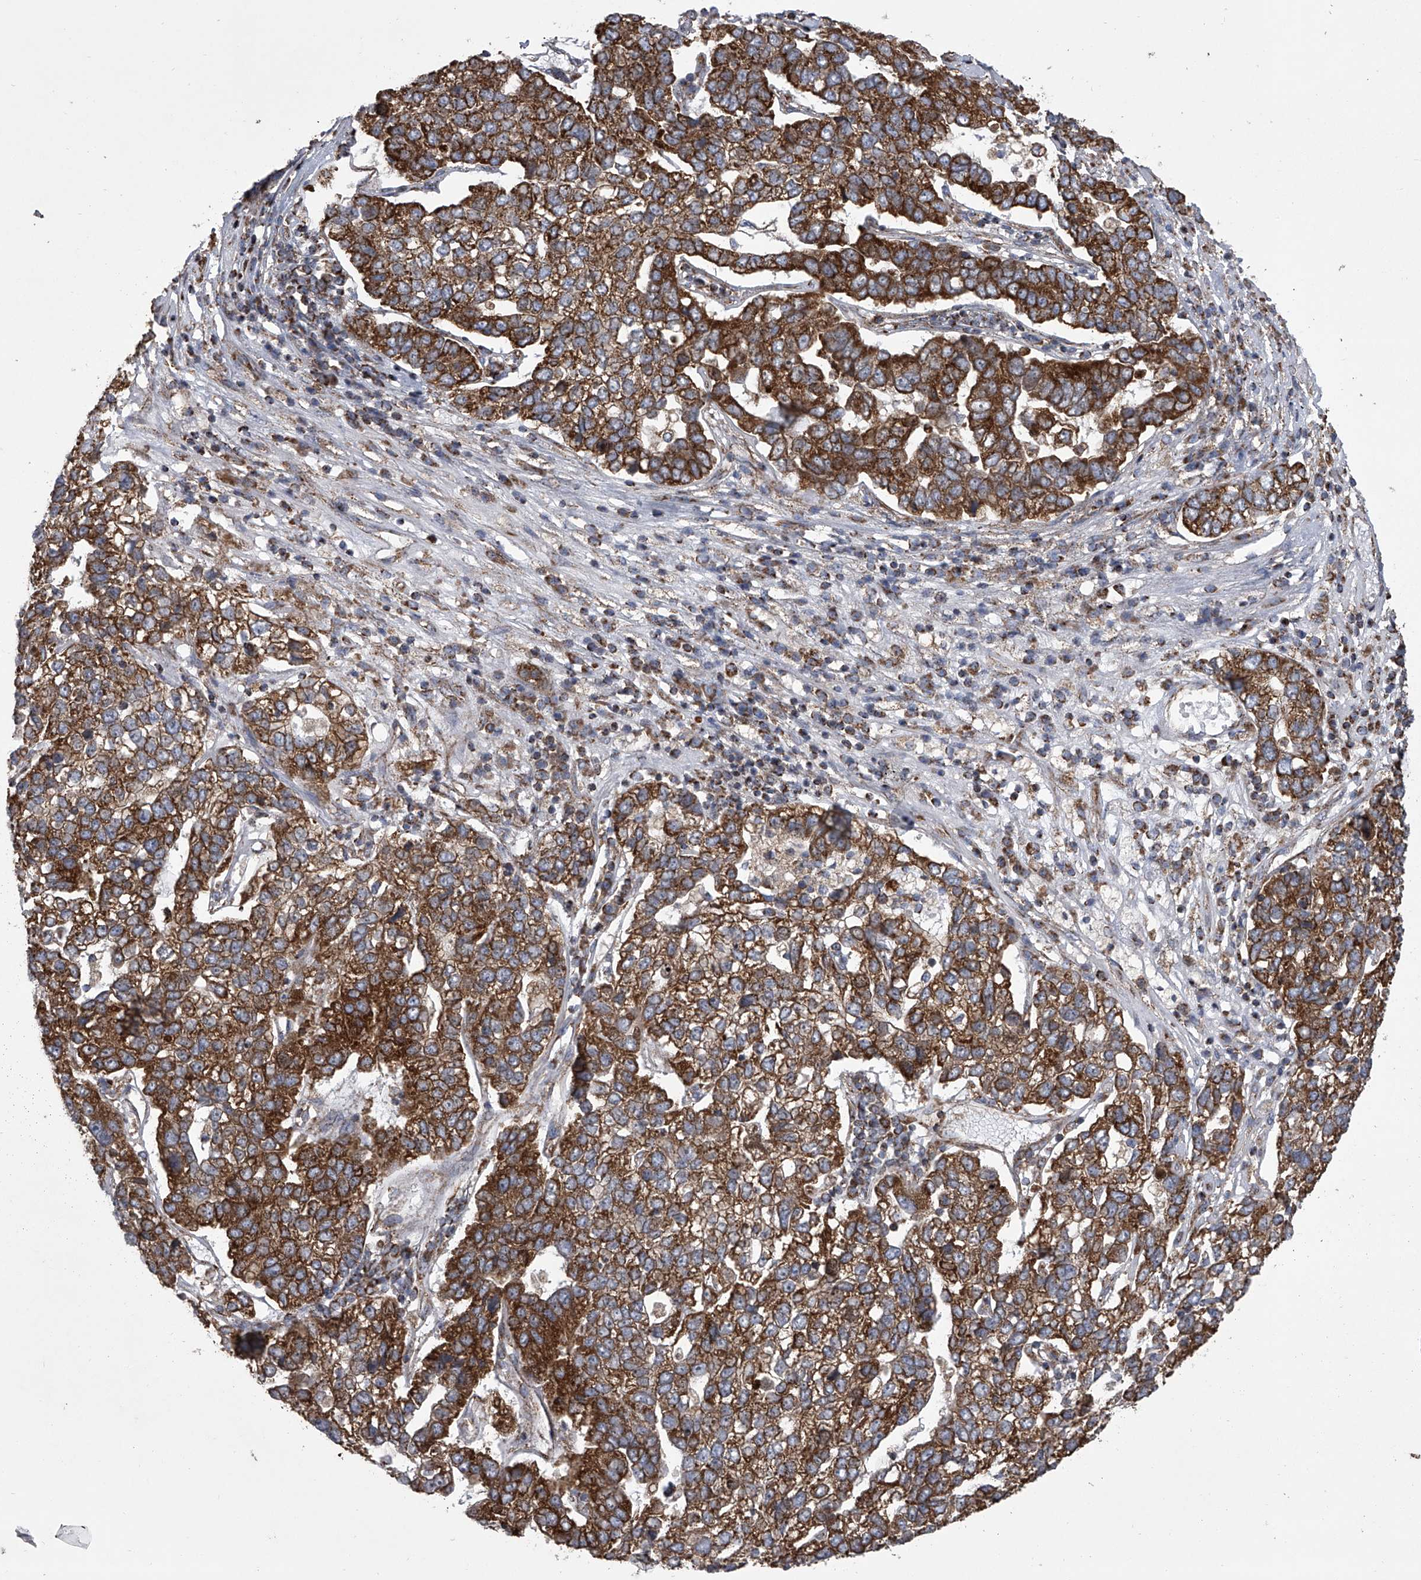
{"staining": {"intensity": "strong", "quantity": ">75%", "location": "cytoplasmic/membranous"}, "tissue": "pancreatic cancer", "cell_type": "Tumor cells", "image_type": "cancer", "snomed": [{"axis": "morphology", "description": "Adenocarcinoma, NOS"}, {"axis": "topography", "description": "Pancreas"}], "caption": "This histopathology image displays IHC staining of human pancreatic cancer (adenocarcinoma), with high strong cytoplasmic/membranous staining in approximately >75% of tumor cells.", "gene": "ZC3H15", "patient": {"sex": "female", "age": 61}}